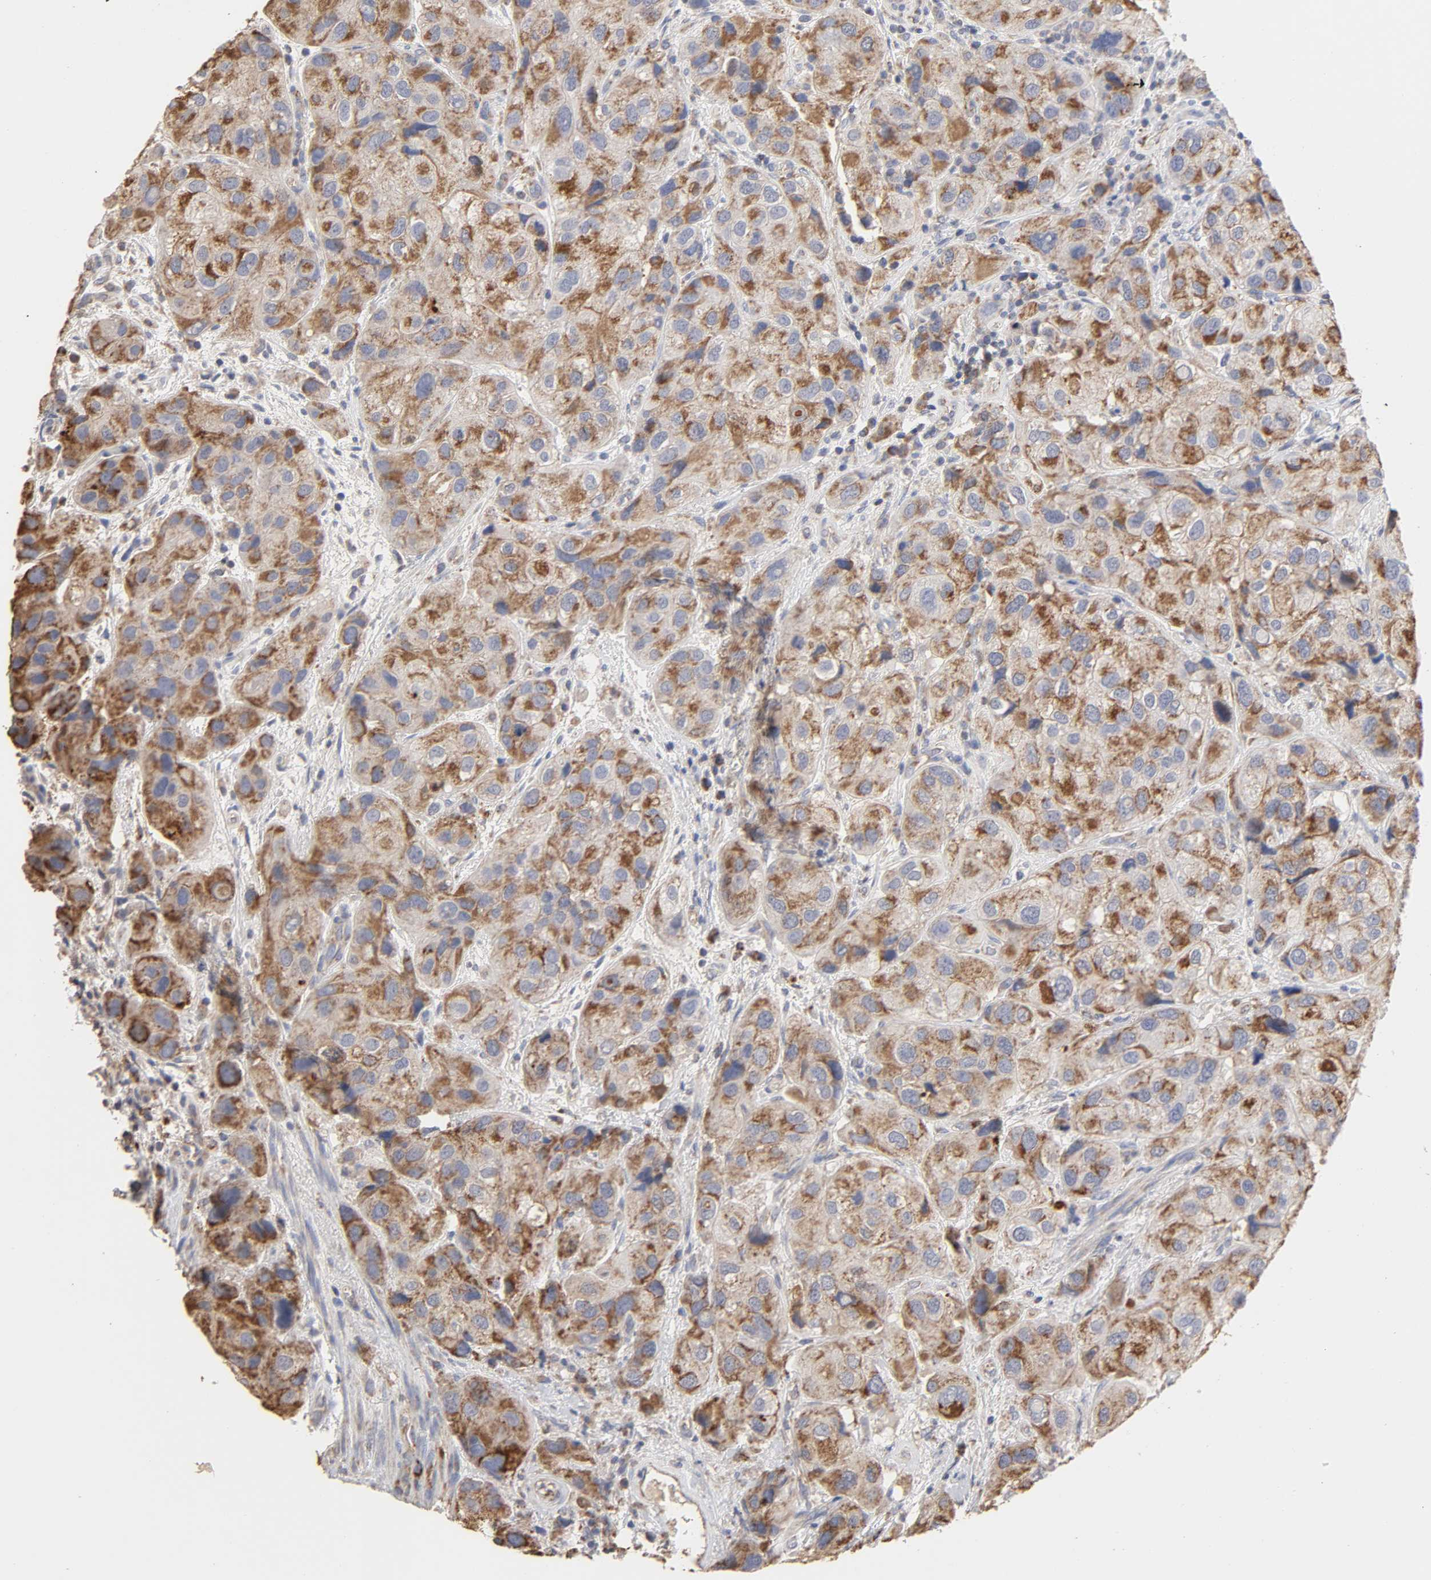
{"staining": {"intensity": "moderate", "quantity": ">75%", "location": "cytoplasmic/membranous"}, "tissue": "urothelial cancer", "cell_type": "Tumor cells", "image_type": "cancer", "snomed": [{"axis": "morphology", "description": "Urothelial carcinoma, High grade"}, {"axis": "topography", "description": "Urinary bladder"}], "caption": "A brown stain highlights moderate cytoplasmic/membranous staining of a protein in urothelial cancer tumor cells. The protein is stained brown, and the nuclei are stained in blue (DAB (3,3'-diaminobenzidine) IHC with brightfield microscopy, high magnification).", "gene": "CYCS", "patient": {"sex": "female", "age": 64}}